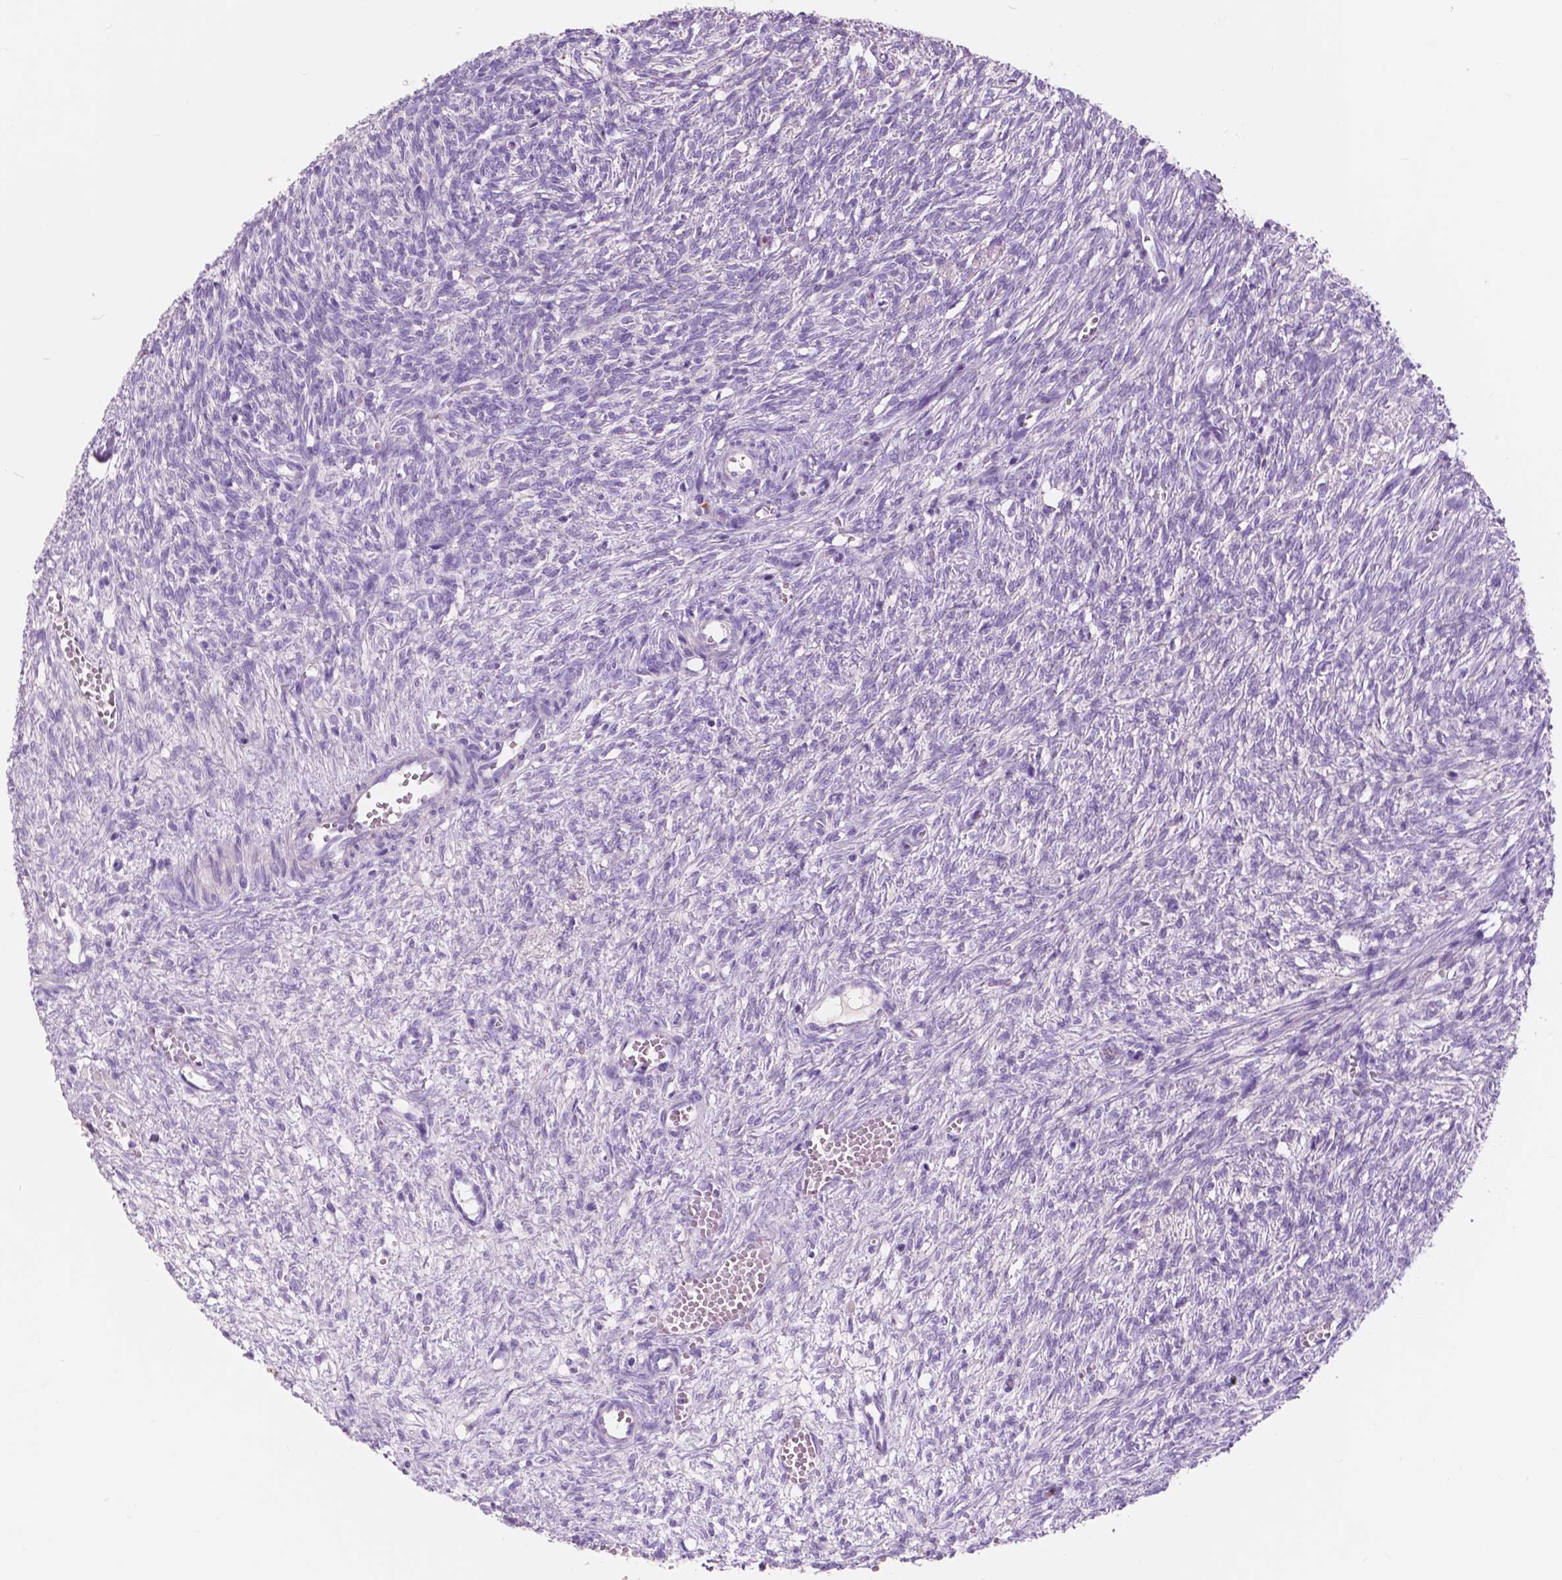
{"staining": {"intensity": "negative", "quantity": "none", "location": "none"}, "tissue": "ovary", "cell_type": "Follicle cells", "image_type": "normal", "snomed": [{"axis": "morphology", "description": "Normal tissue, NOS"}, {"axis": "topography", "description": "Ovary"}], "caption": "There is no significant staining in follicle cells of ovary.", "gene": "CUZD1", "patient": {"sex": "female", "age": 46}}